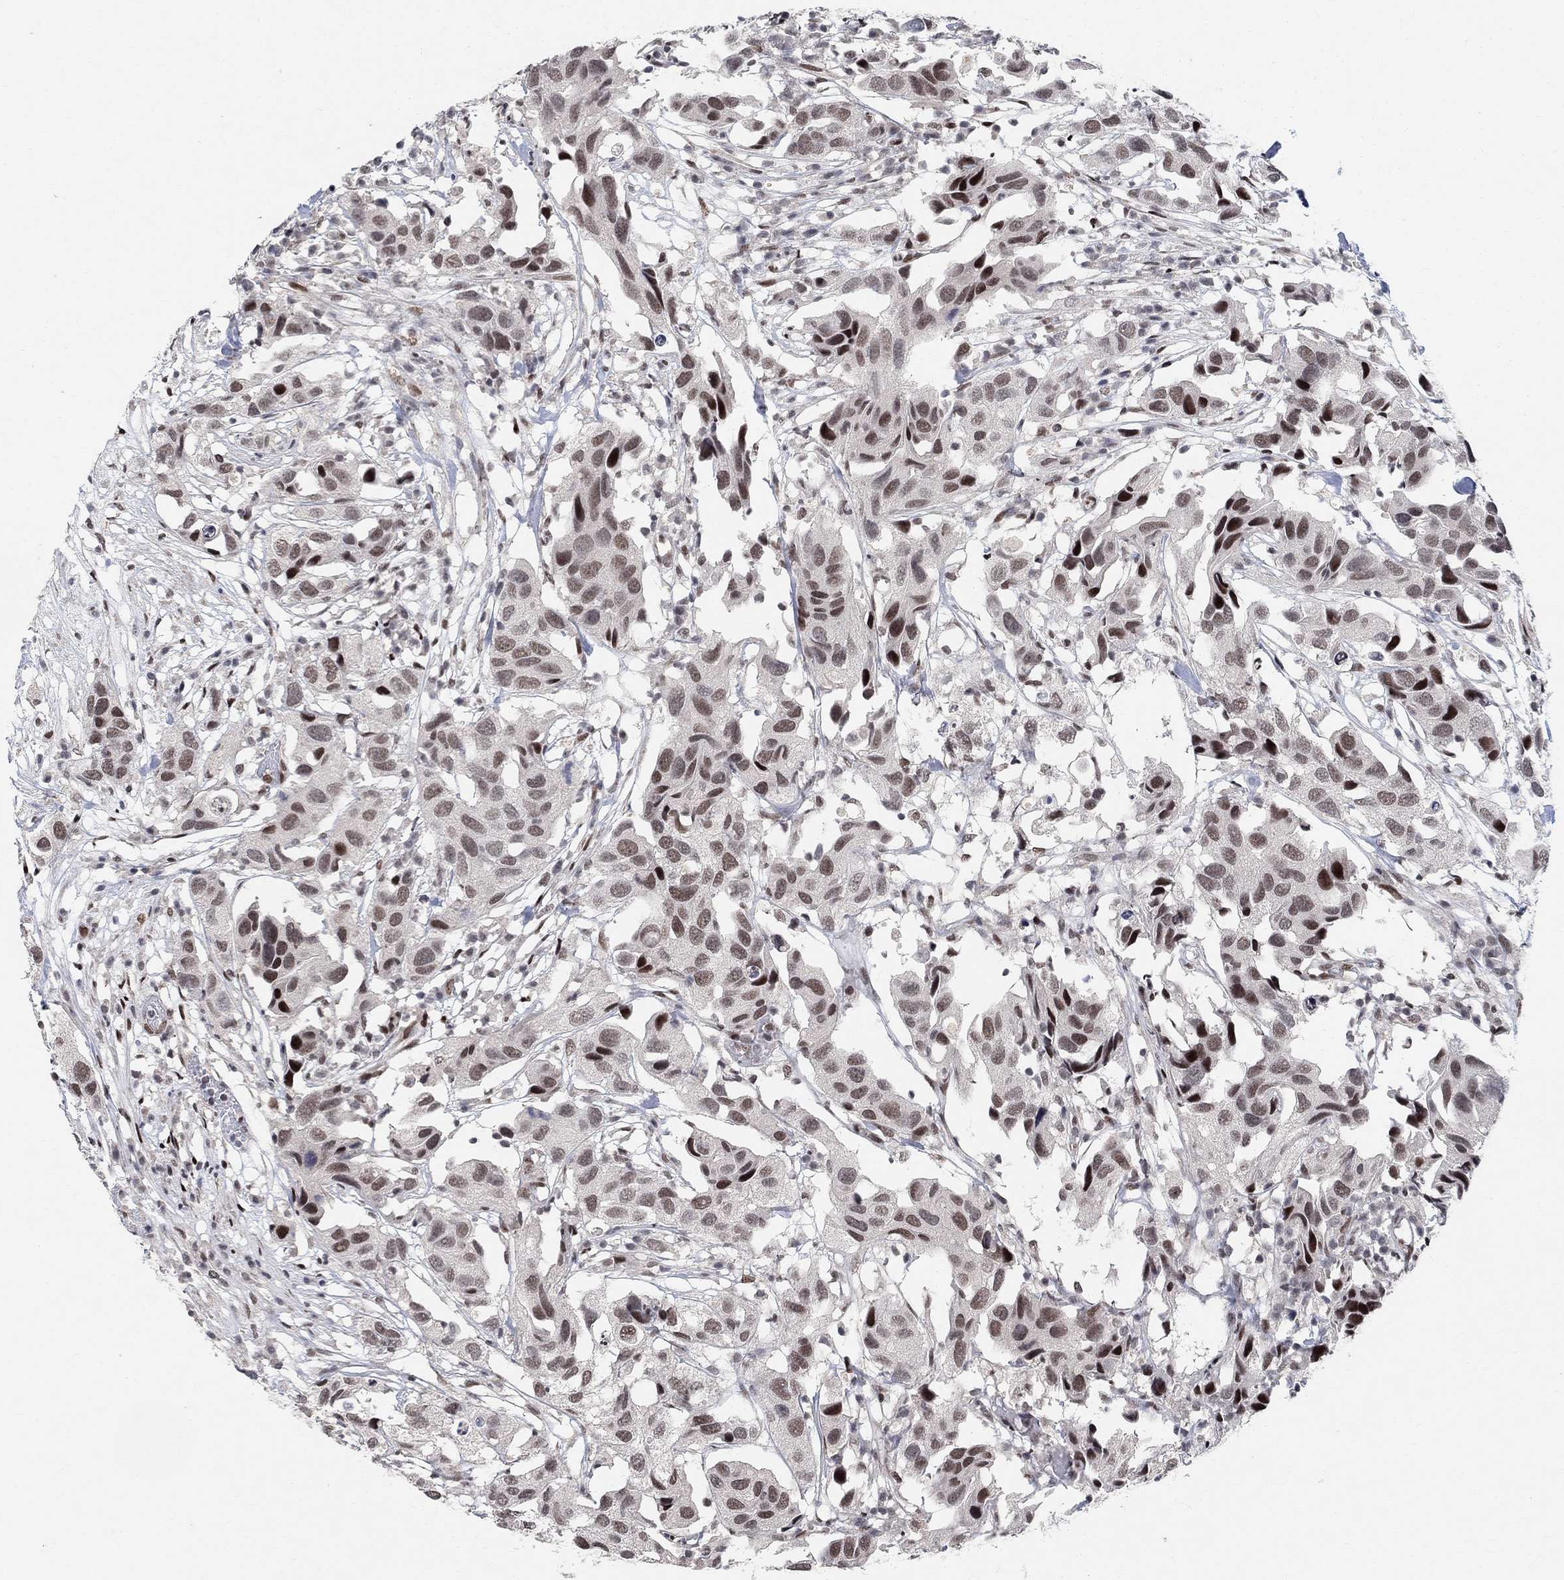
{"staining": {"intensity": "moderate", "quantity": ">75%", "location": "nuclear"}, "tissue": "urothelial cancer", "cell_type": "Tumor cells", "image_type": "cancer", "snomed": [{"axis": "morphology", "description": "Urothelial carcinoma, High grade"}, {"axis": "topography", "description": "Urinary bladder"}], "caption": "Immunohistochemistry staining of high-grade urothelial carcinoma, which displays medium levels of moderate nuclear positivity in approximately >75% of tumor cells indicating moderate nuclear protein staining. The staining was performed using DAB (3,3'-diaminobenzidine) (brown) for protein detection and nuclei were counterstained in hematoxylin (blue).", "gene": "E4F1", "patient": {"sex": "male", "age": 79}}